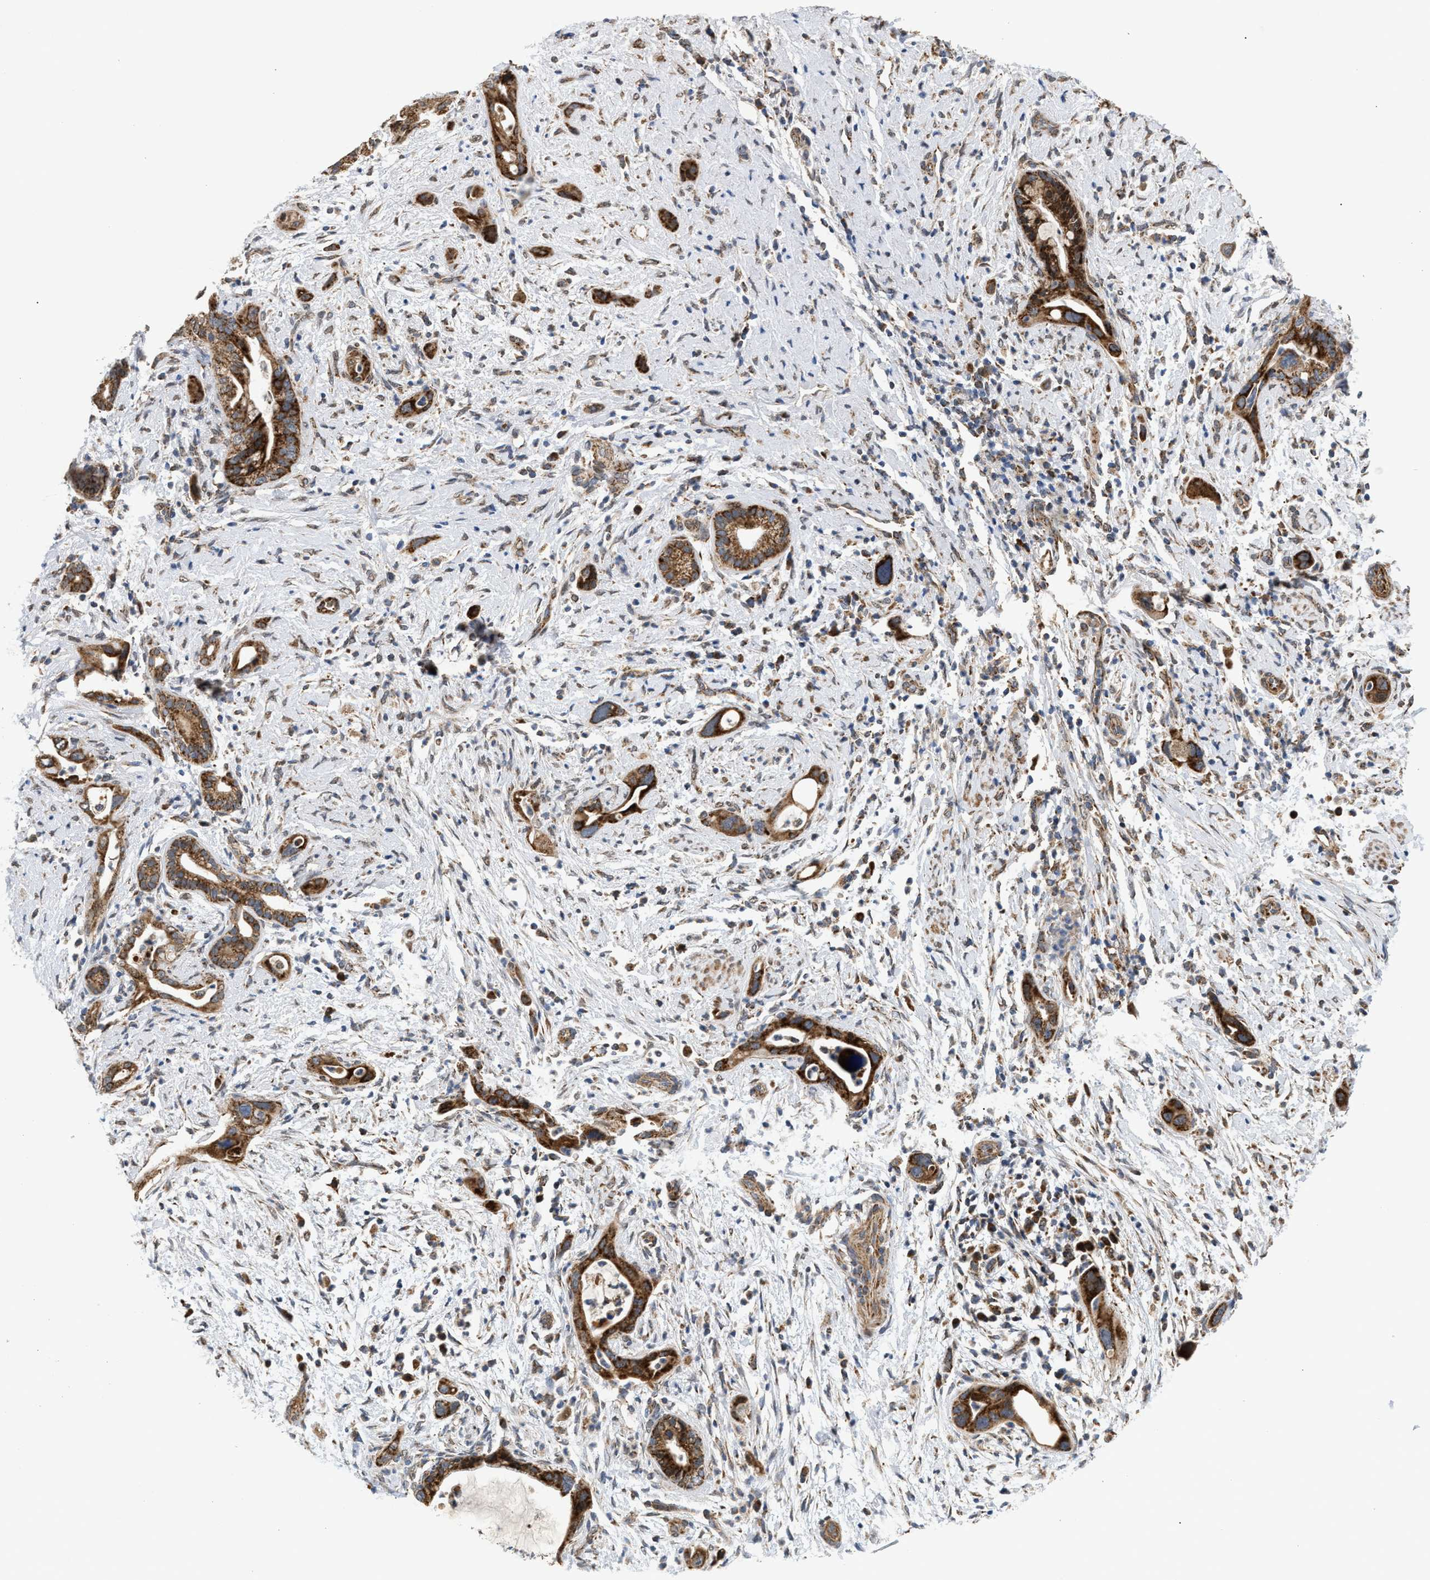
{"staining": {"intensity": "strong", "quantity": ">75%", "location": "cytoplasmic/membranous"}, "tissue": "pancreatic cancer", "cell_type": "Tumor cells", "image_type": "cancer", "snomed": [{"axis": "morphology", "description": "Adenocarcinoma, NOS"}, {"axis": "topography", "description": "Pancreas"}], "caption": "A photomicrograph of pancreatic cancer stained for a protein reveals strong cytoplasmic/membranous brown staining in tumor cells. (IHC, brightfield microscopy, high magnification).", "gene": "TACO1", "patient": {"sex": "male", "age": 59}}